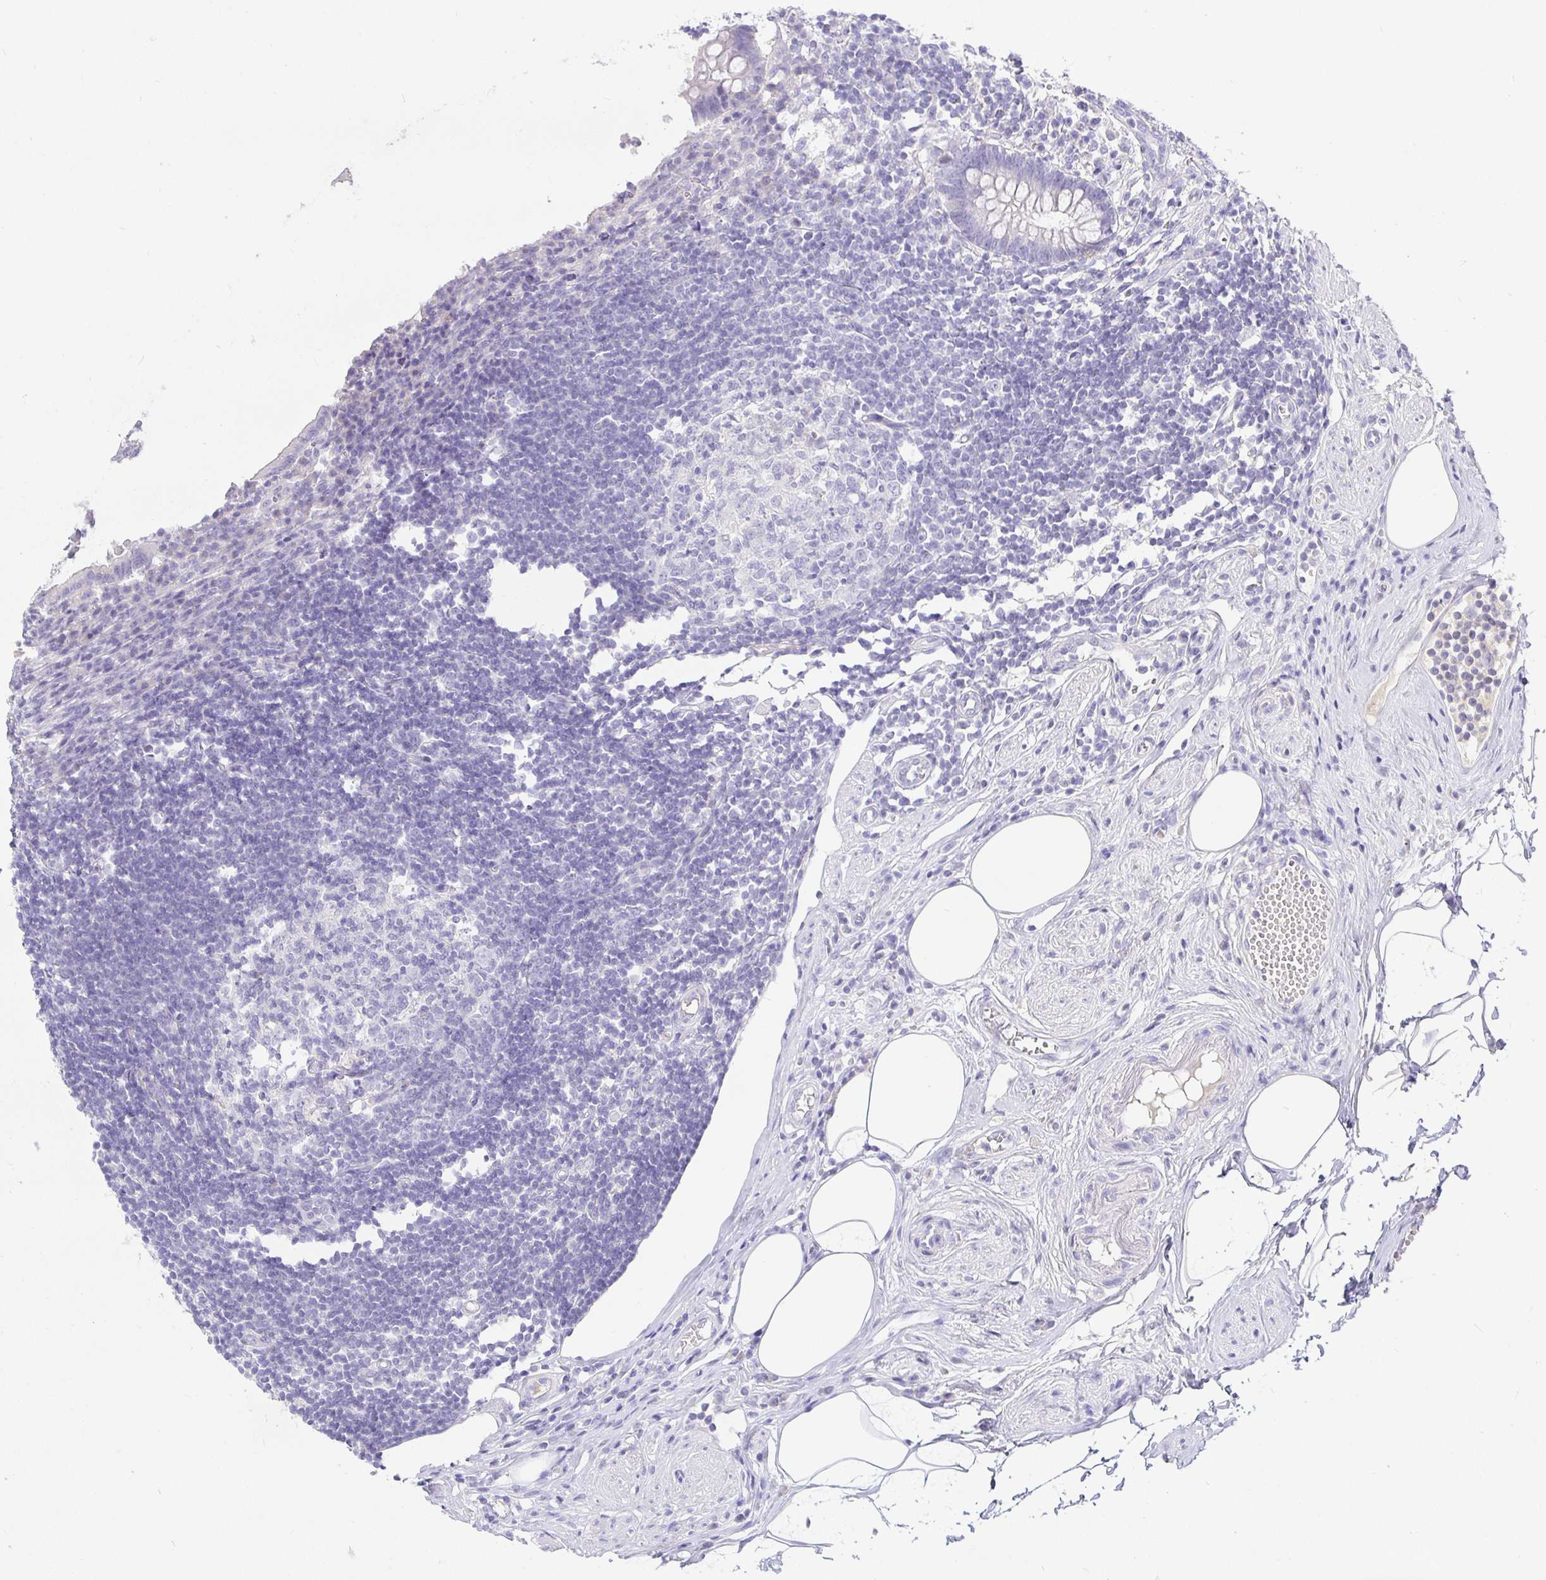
{"staining": {"intensity": "negative", "quantity": "none", "location": "none"}, "tissue": "appendix", "cell_type": "Glandular cells", "image_type": "normal", "snomed": [{"axis": "morphology", "description": "Normal tissue, NOS"}, {"axis": "topography", "description": "Appendix"}], "caption": "Micrograph shows no significant protein expression in glandular cells of unremarkable appendix.", "gene": "TPTE", "patient": {"sex": "female", "age": 56}}